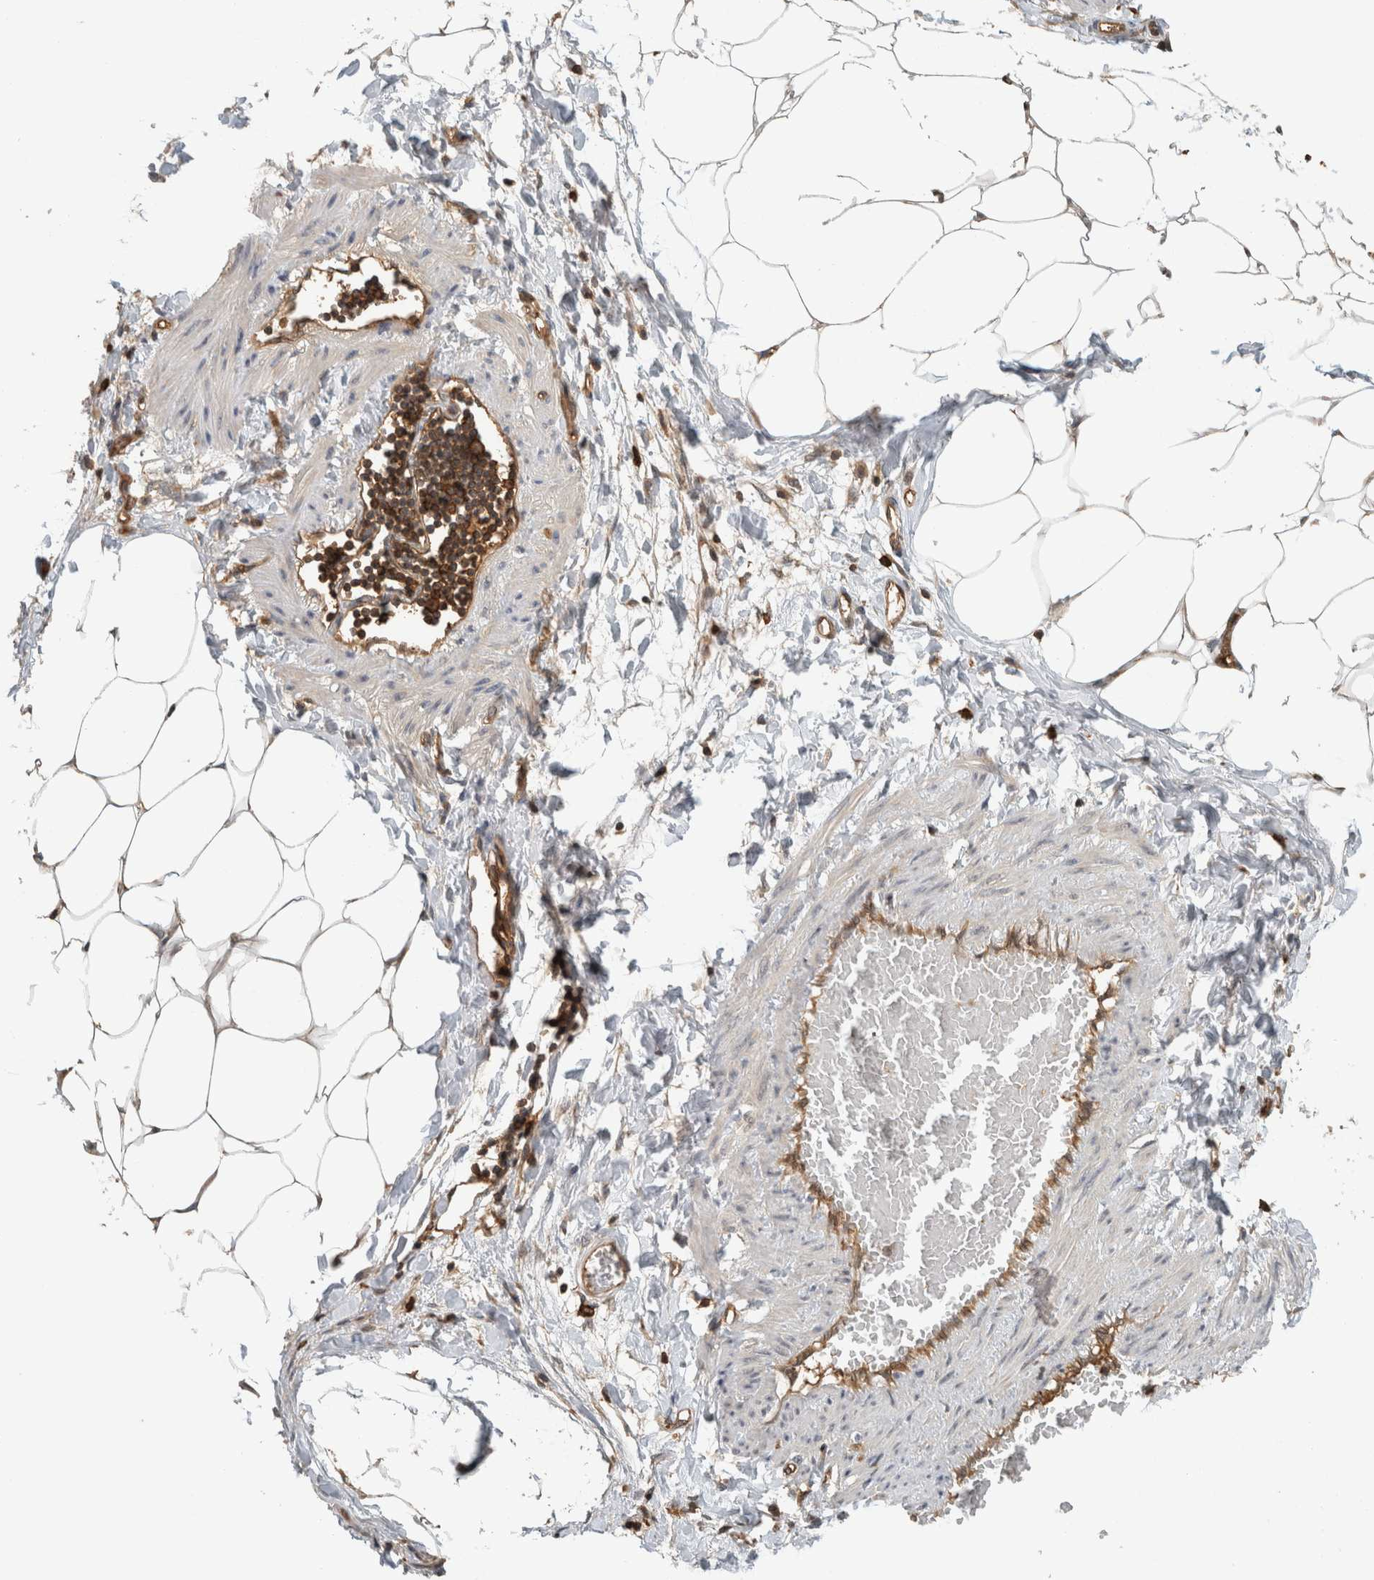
{"staining": {"intensity": "negative", "quantity": "none", "location": "none"}, "tissue": "adipose tissue", "cell_type": "Adipocytes", "image_type": "normal", "snomed": [{"axis": "morphology", "description": "Normal tissue, NOS"}, {"axis": "morphology", "description": "Adenocarcinoma, NOS"}, {"axis": "topography", "description": "Colon"}, {"axis": "topography", "description": "Peripheral nerve tissue"}], "caption": "DAB immunohistochemical staining of benign human adipose tissue displays no significant expression in adipocytes.", "gene": "PFDN4", "patient": {"sex": "male", "age": 14}}